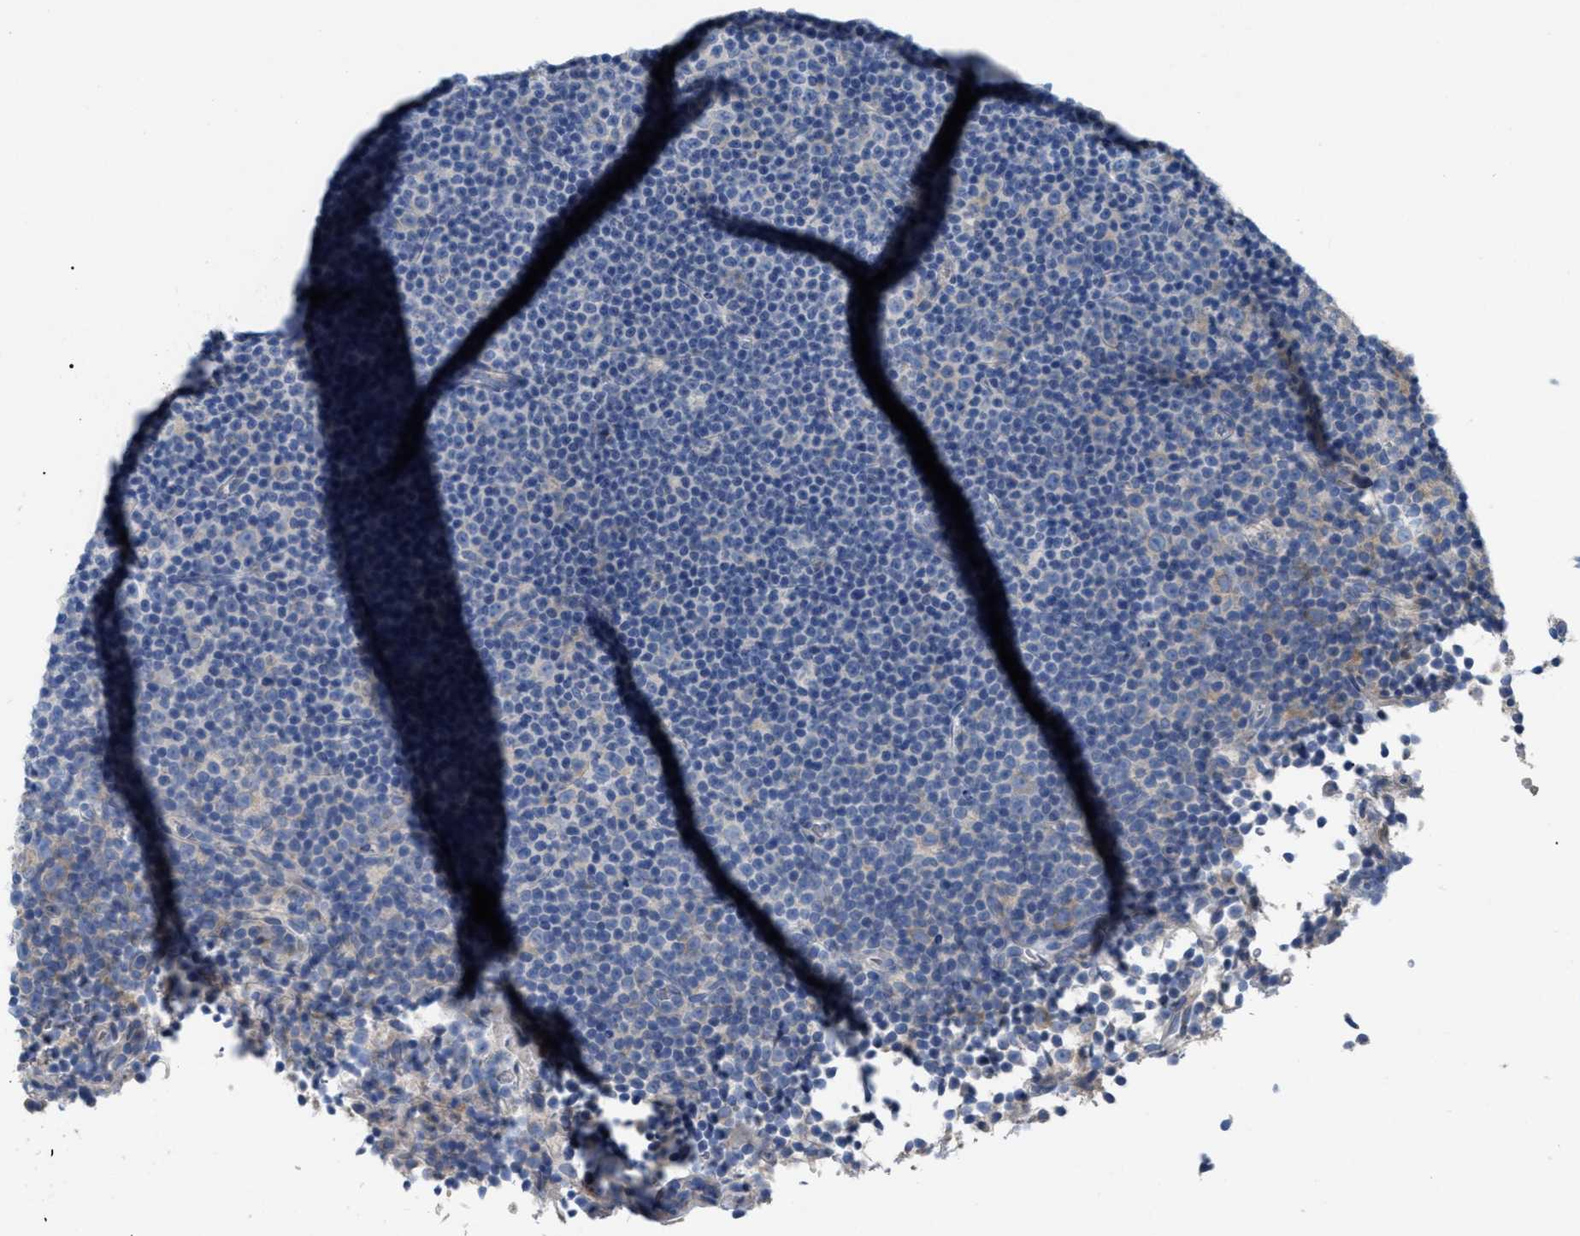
{"staining": {"intensity": "negative", "quantity": "none", "location": "none"}, "tissue": "lymphoma", "cell_type": "Tumor cells", "image_type": "cancer", "snomed": [{"axis": "morphology", "description": "Malignant lymphoma, non-Hodgkin's type, Low grade"}, {"axis": "topography", "description": "Lymph node"}], "caption": "DAB (3,3'-diaminobenzidine) immunohistochemical staining of human malignant lymphoma, non-Hodgkin's type (low-grade) exhibits no significant positivity in tumor cells. Brightfield microscopy of immunohistochemistry (IHC) stained with DAB (3,3'-diaminobenzidine) (brown) and hematoxylin (blue), captured at high magnification.", "gene": "DHX58", "patient": {"sex": "female", "age": 67}}